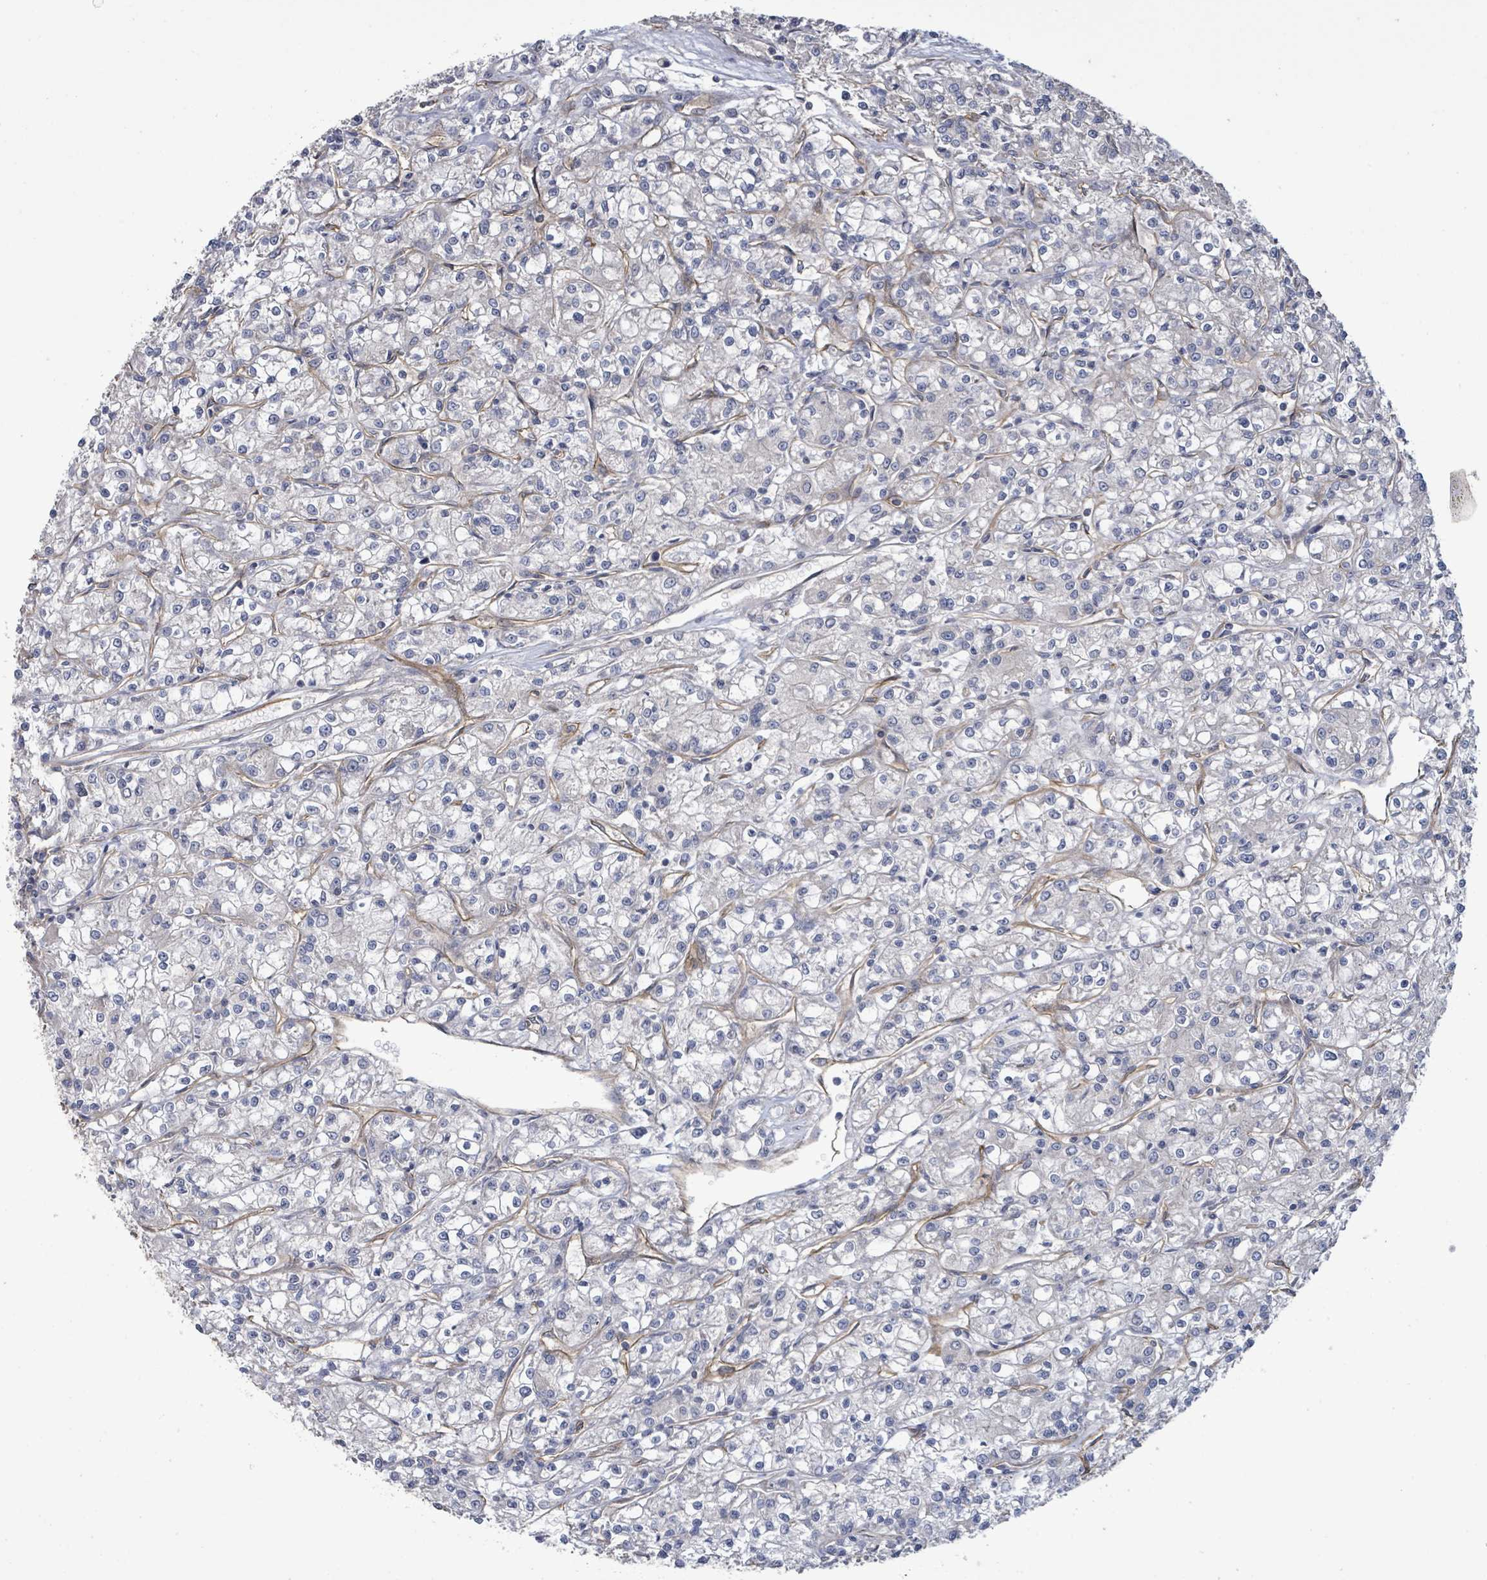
{"staining": {"intensity": "negative", "quantity": "none", "location": "none"}, "tissue": "renal cancer", "cell_type": "Tumor cells", "image_type": "cancer", "snomed": [{"axis": "morphology", "description": "Adenocarcinoma, NOS"}, {"axis": "topography", "description": "Kidney"}], "caption": "Tumor cells show no significant staining in renal cancer (adenocarcinoma). (Stains: DAB (3,3'-diaminobenzidine) immunohistochemistry with hematoxylin counter stain, Microscopy: brightfield microscopy at high magnification).", "gene": "KANK3", "patient": {"sex": "female", "age": 59}}